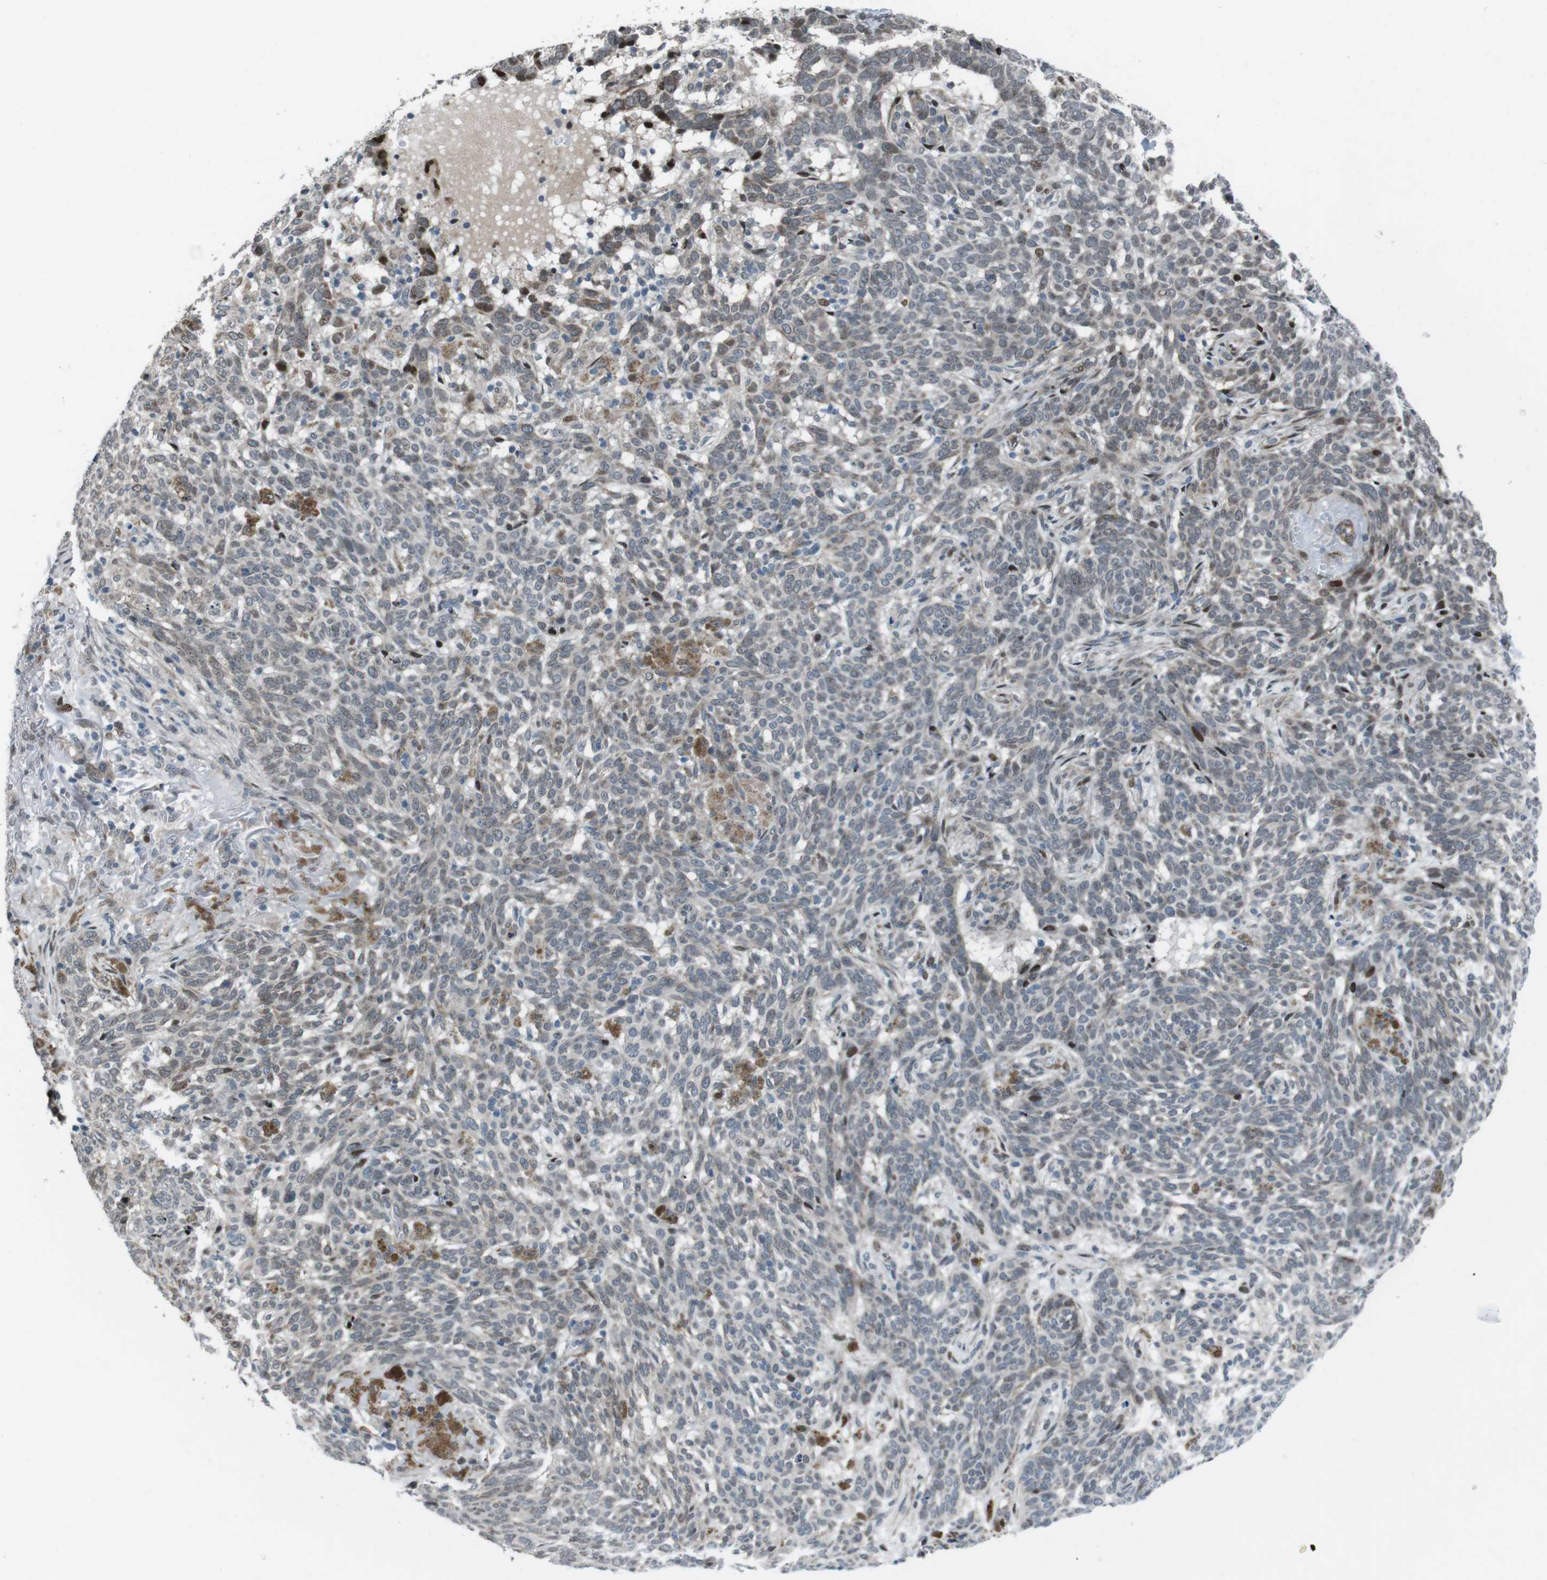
{"staining": {"intensity": "weak", "quantity": "25%-75%", "location": "cytoplasmic/membranous,nuclear"}, "tissue": "skin cancer", "cell_type": "Tumor cells", "image_type": "cancer", "snomed": [{"axis": "morphology", "description": "Basal cell carcinoma"}, {"axis": "topography", "description": "Skin"}], "caption": "About 25%-75% of tumor cells in human skin basal cell carcinoma display weak cytoplasmic/membranous and nuclear protein expression as visualized by brown immunohistochemical staining.", "gene": "PBRM1", "patient": {"sex": "male", "age": 85}}